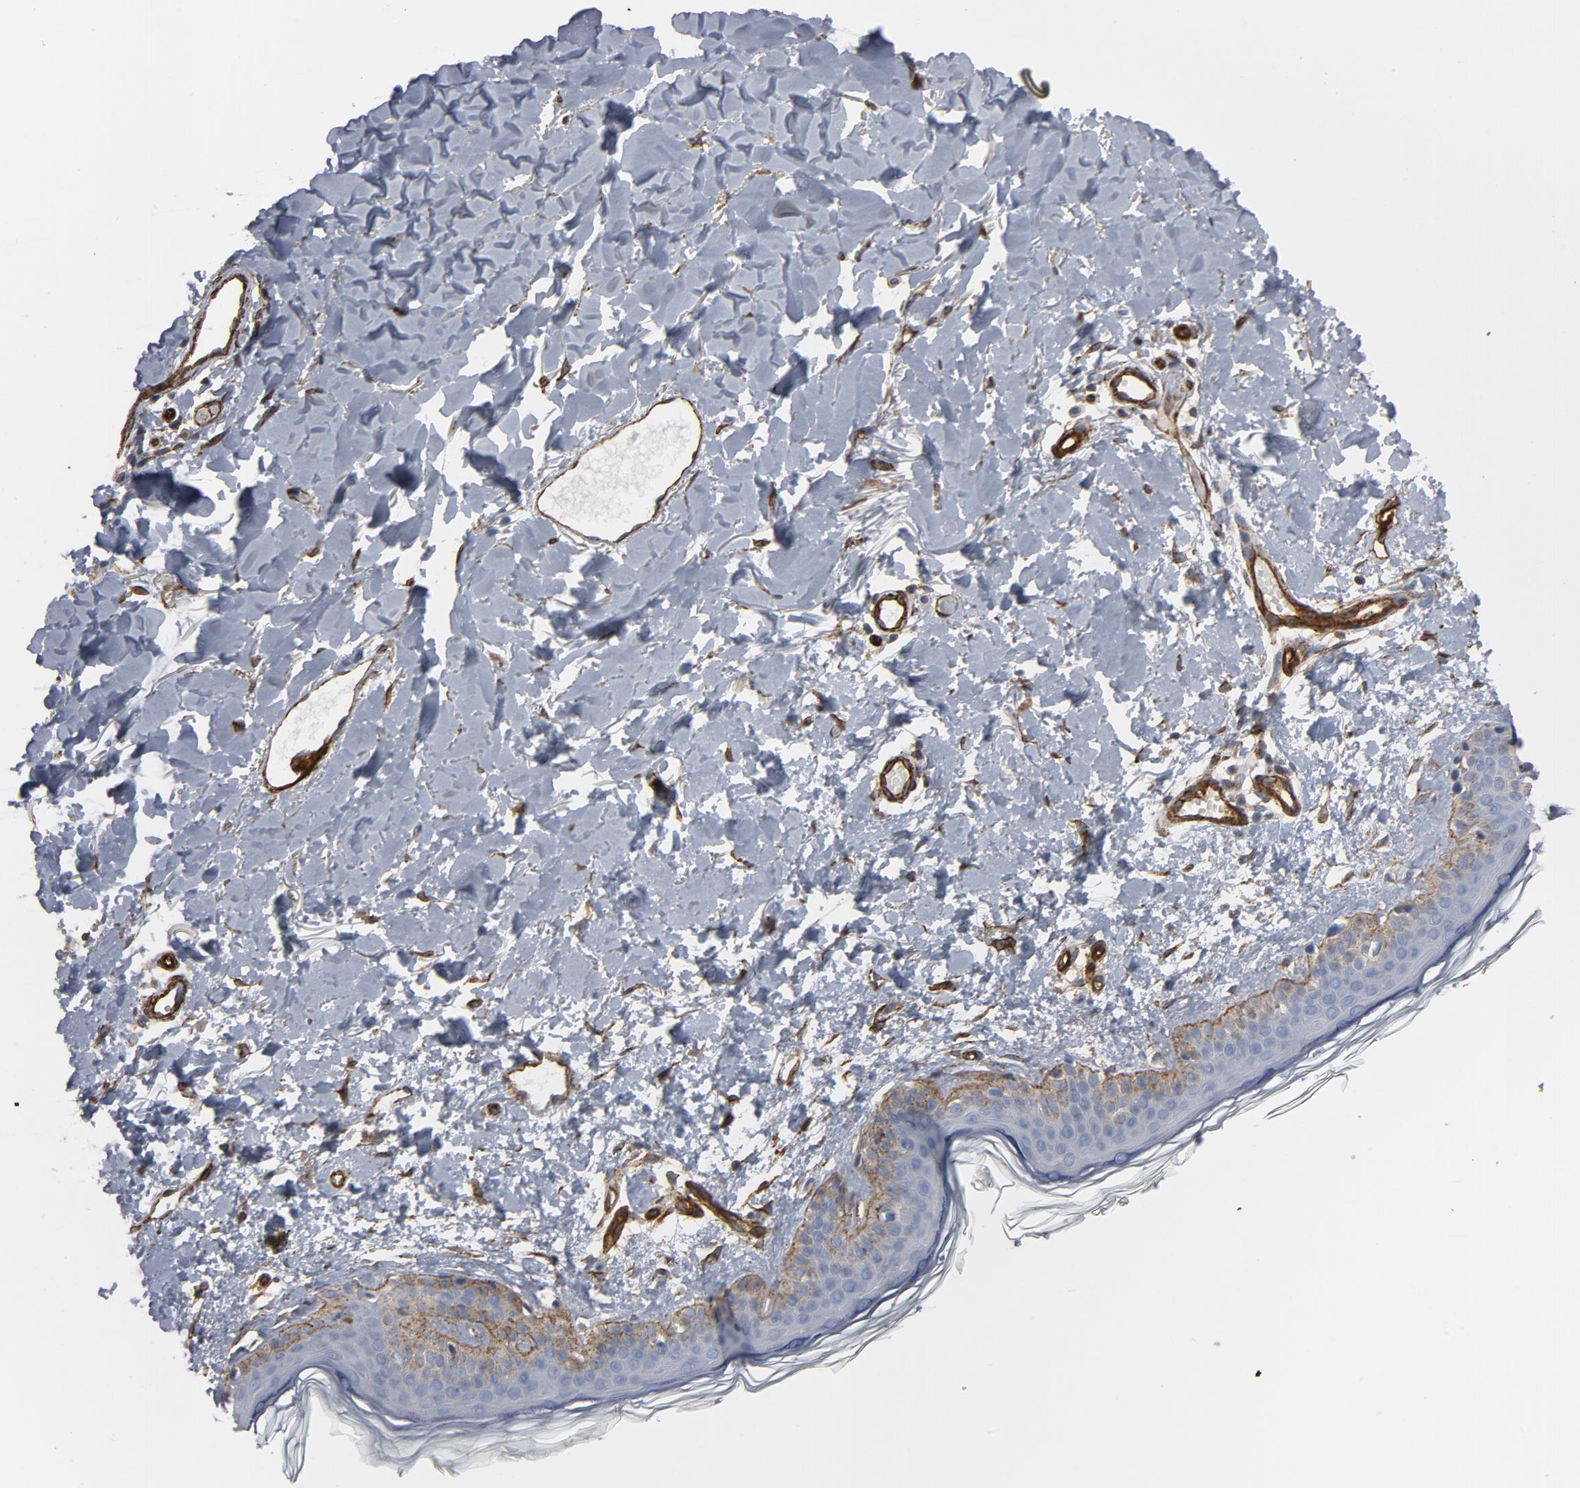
{"staining": {"intensity": "moderate", "quantity": ">75%", "location": "cytoplasmic/membranous"}, "tissue": "skin", "cell_type": "Fibroblasts", "image_type": "normal", "snomed": [{"axis": "morphology", "description": "Normal tissue, NOS"}, {"axis": "topography", "description": "Skin"}], "caption": "Fibroblasts show medium levels of moderate cytoplasmic/membranous expression in approximately >75% of cells in benign skin.", "gene": "GNG2", "patient": {"sex": "female", "age": 56}}